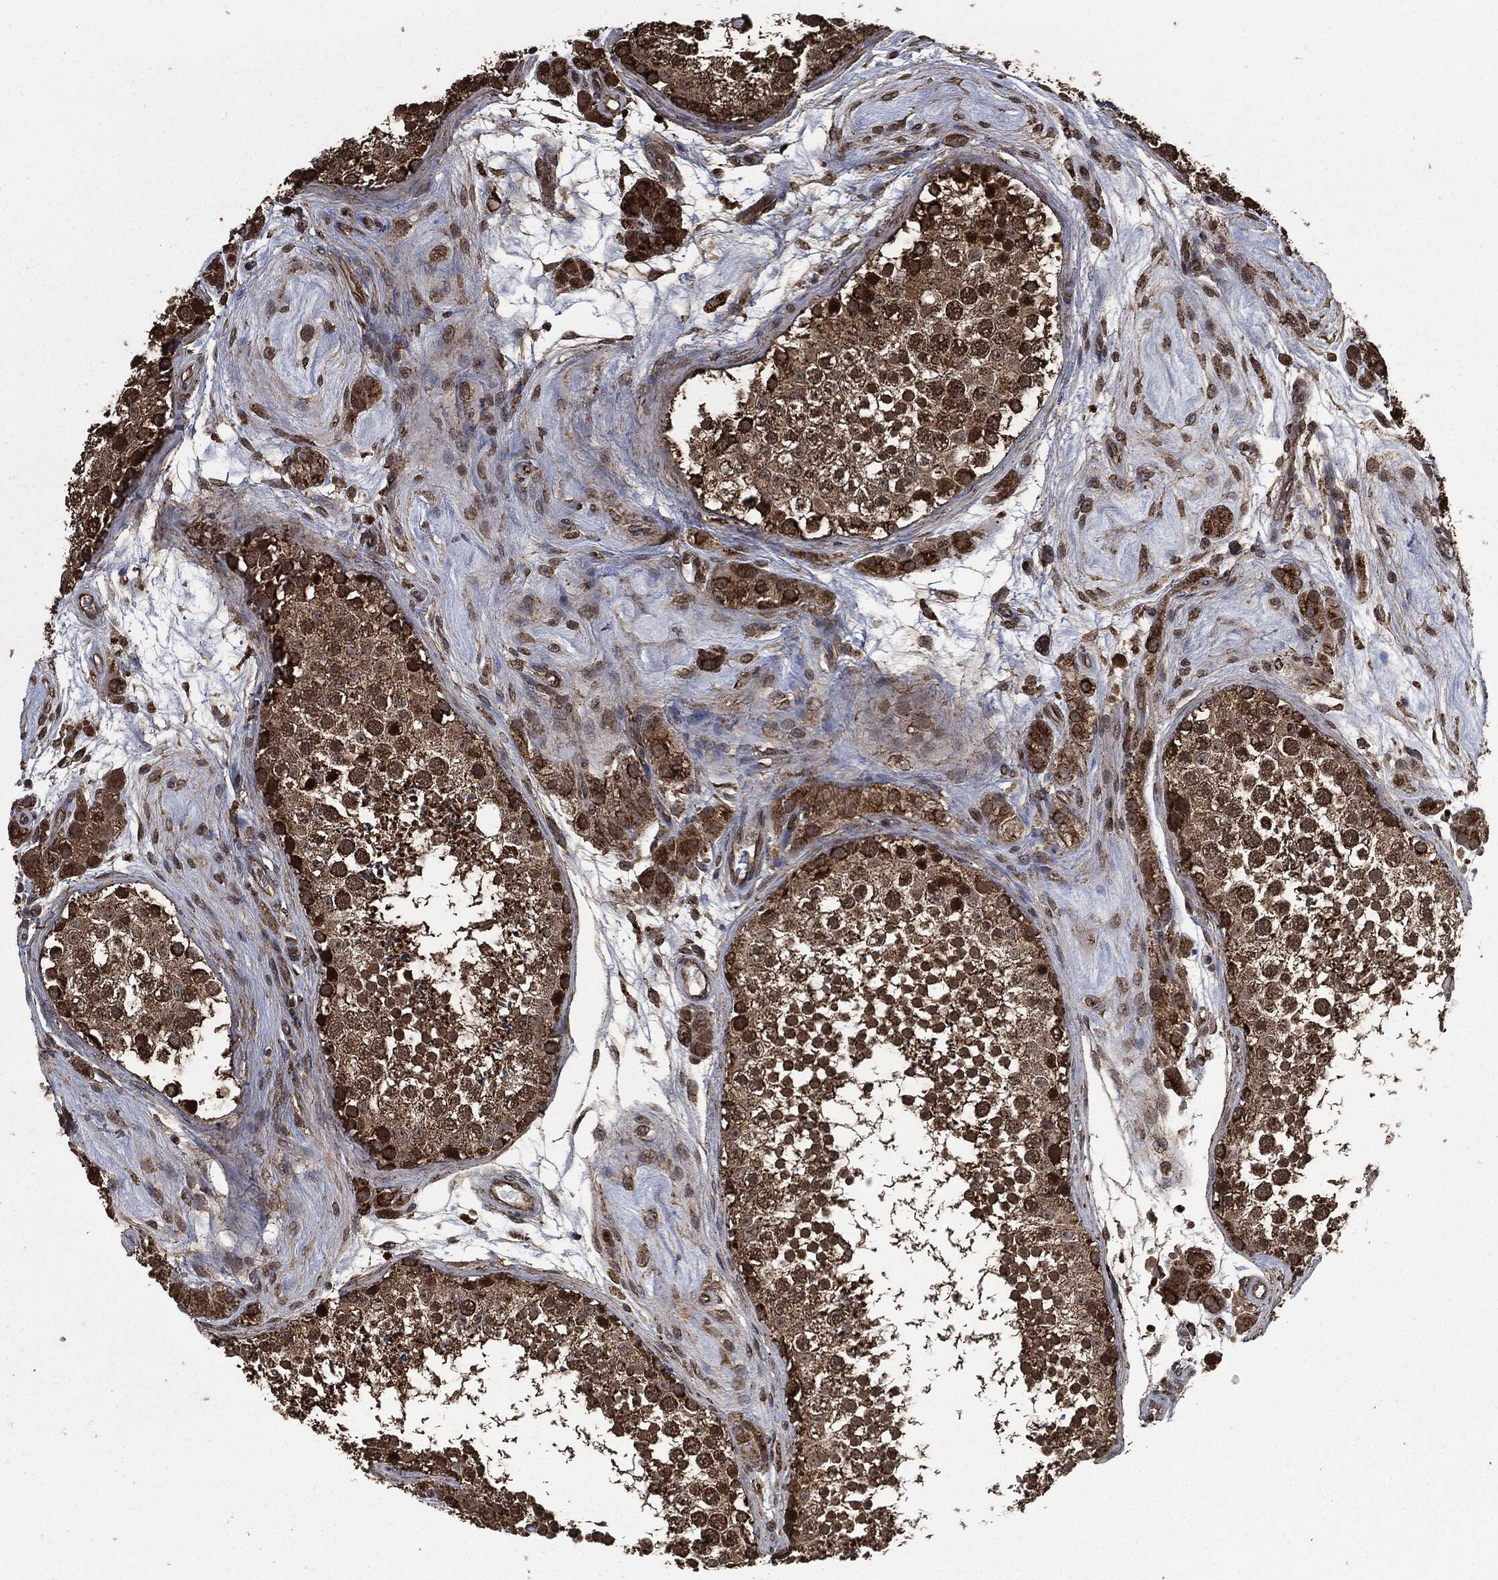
{"staining": {"intensity": "strong", "quantity": ">75%", "location": "cytoplasmic/membranous,nuclear"}, "tissue": "testis", "cell_type": "Cells in seminiferous ducts", "image_type": "normal", "snomed": [{"axis": "morphology", "description": "Normal tissue, NOS"}, {"axis": "topography", "description": "Testis"}], "caption": "Brown immunohistochemical staining in normal human testis shows strong cytoplasmic/membranous,nuclear positivity in approximately >75% of cells in seminiferous ducts.", "gene": "LIG3", "patient": {"sex": "male", "age": 41}}